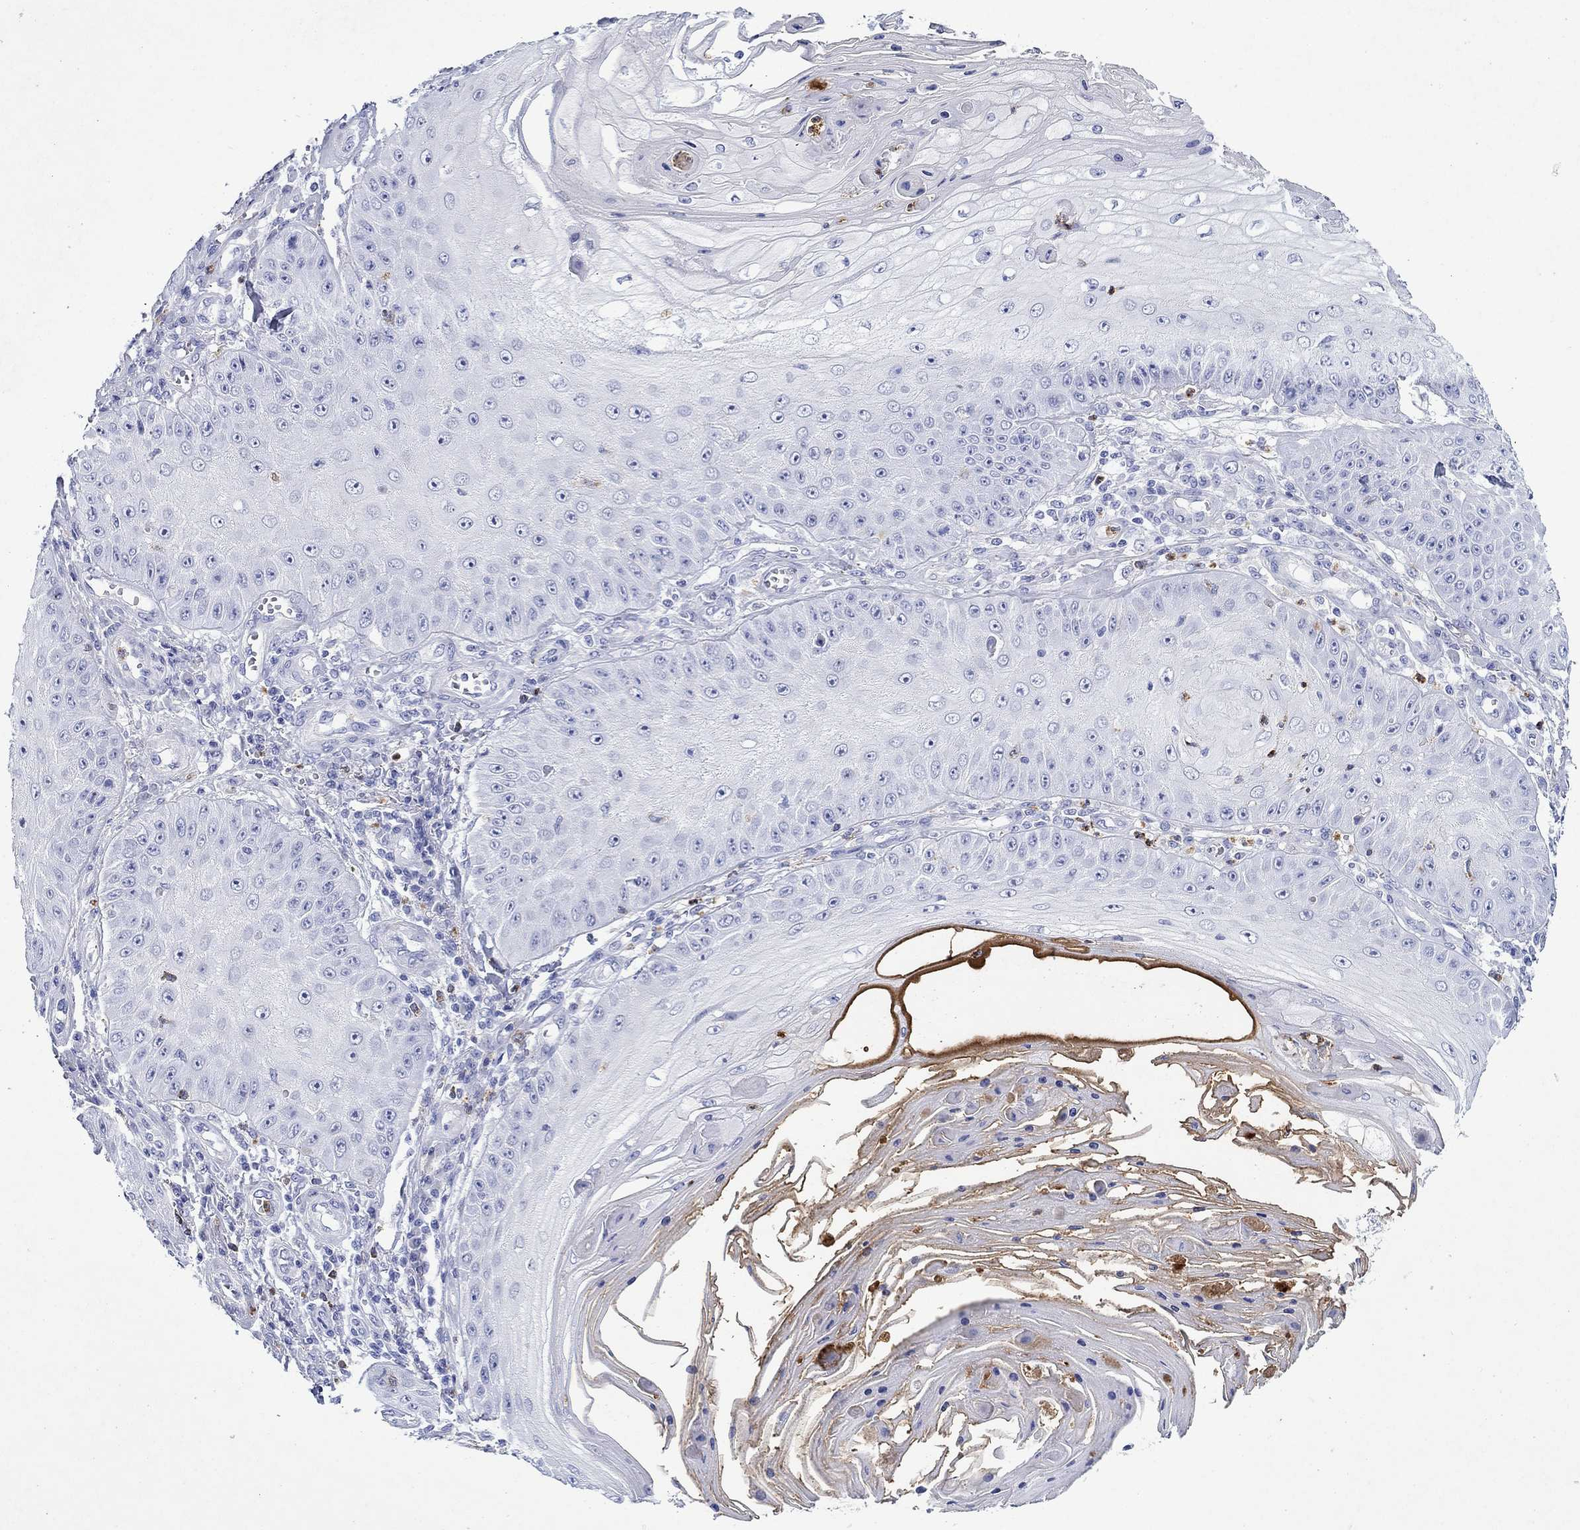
{"staining": {"intensity": "negative", "quantity": "none", "location": "none"}, "tissue": "skin cancer", "cell_type": "Tumor cells", "image_type": "cancer", "snomed": [{"axis": "morphology", "description": "Squamous cell carcinoma, NOS"}, {"axis": "topography", "description": "Skin"}], "caption": "IHC histopathology image of human skin squamous cell carcinoma stained for a protein (brown), which reveals no expression in tumor cells.", "gene": "EPX", "patient": {"sex": "male", "age": 70}}